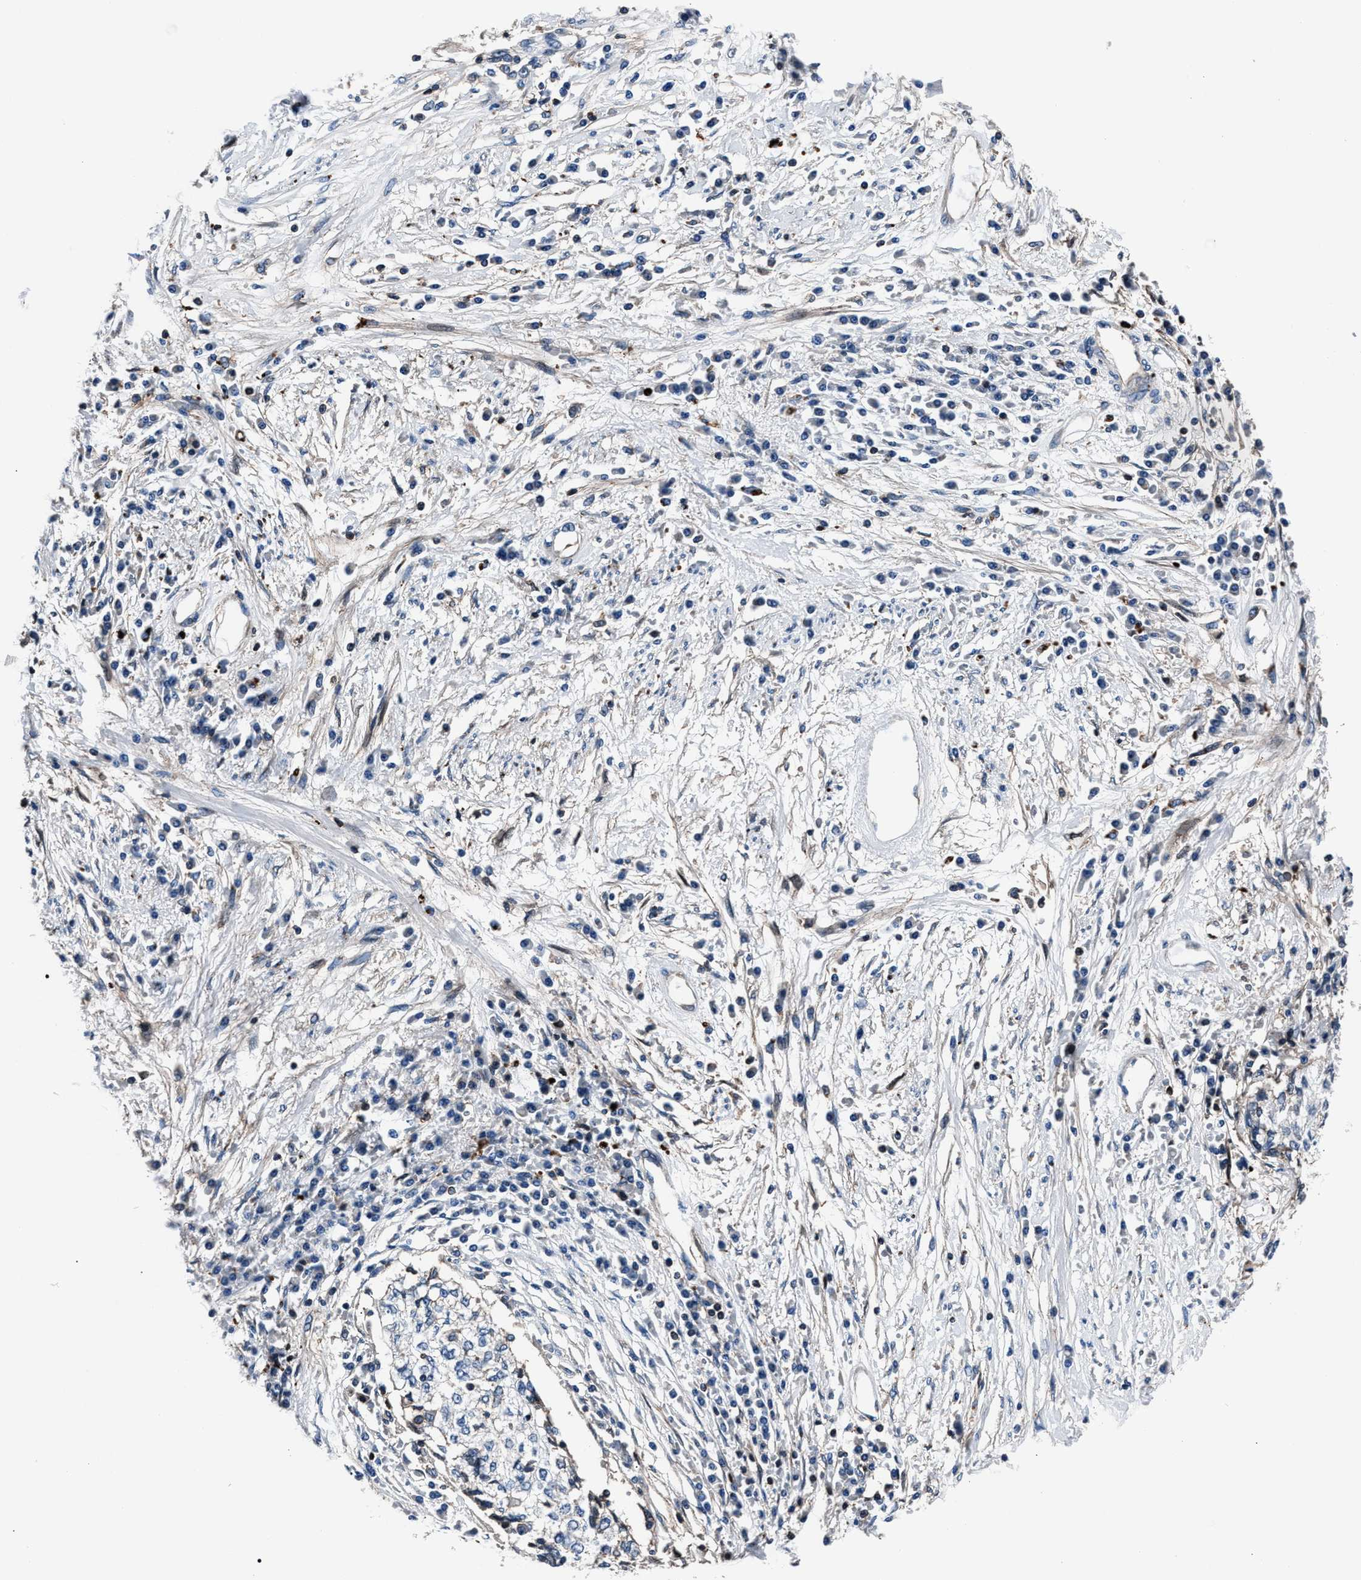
{"staining": {"intensity": "negative", "quantity": "none", "location": "none"}, "tissue": "cervical cancer", "cell_type": "Tumor cells", "image_type": "cancer", "snomed": [{"axis": "morphology", "description": "Squamous cell carcinoma, NOS"}, {"axis": "topography", "description": "Cervix"}], "caption": "This is an immunohistochemistry (IHC) histopathology image of squamous cell carcinoma (cervical). There is no expression in tumor cells.", "gene": "MFSD11", "patient": {"sex": "female", "age": 57}}